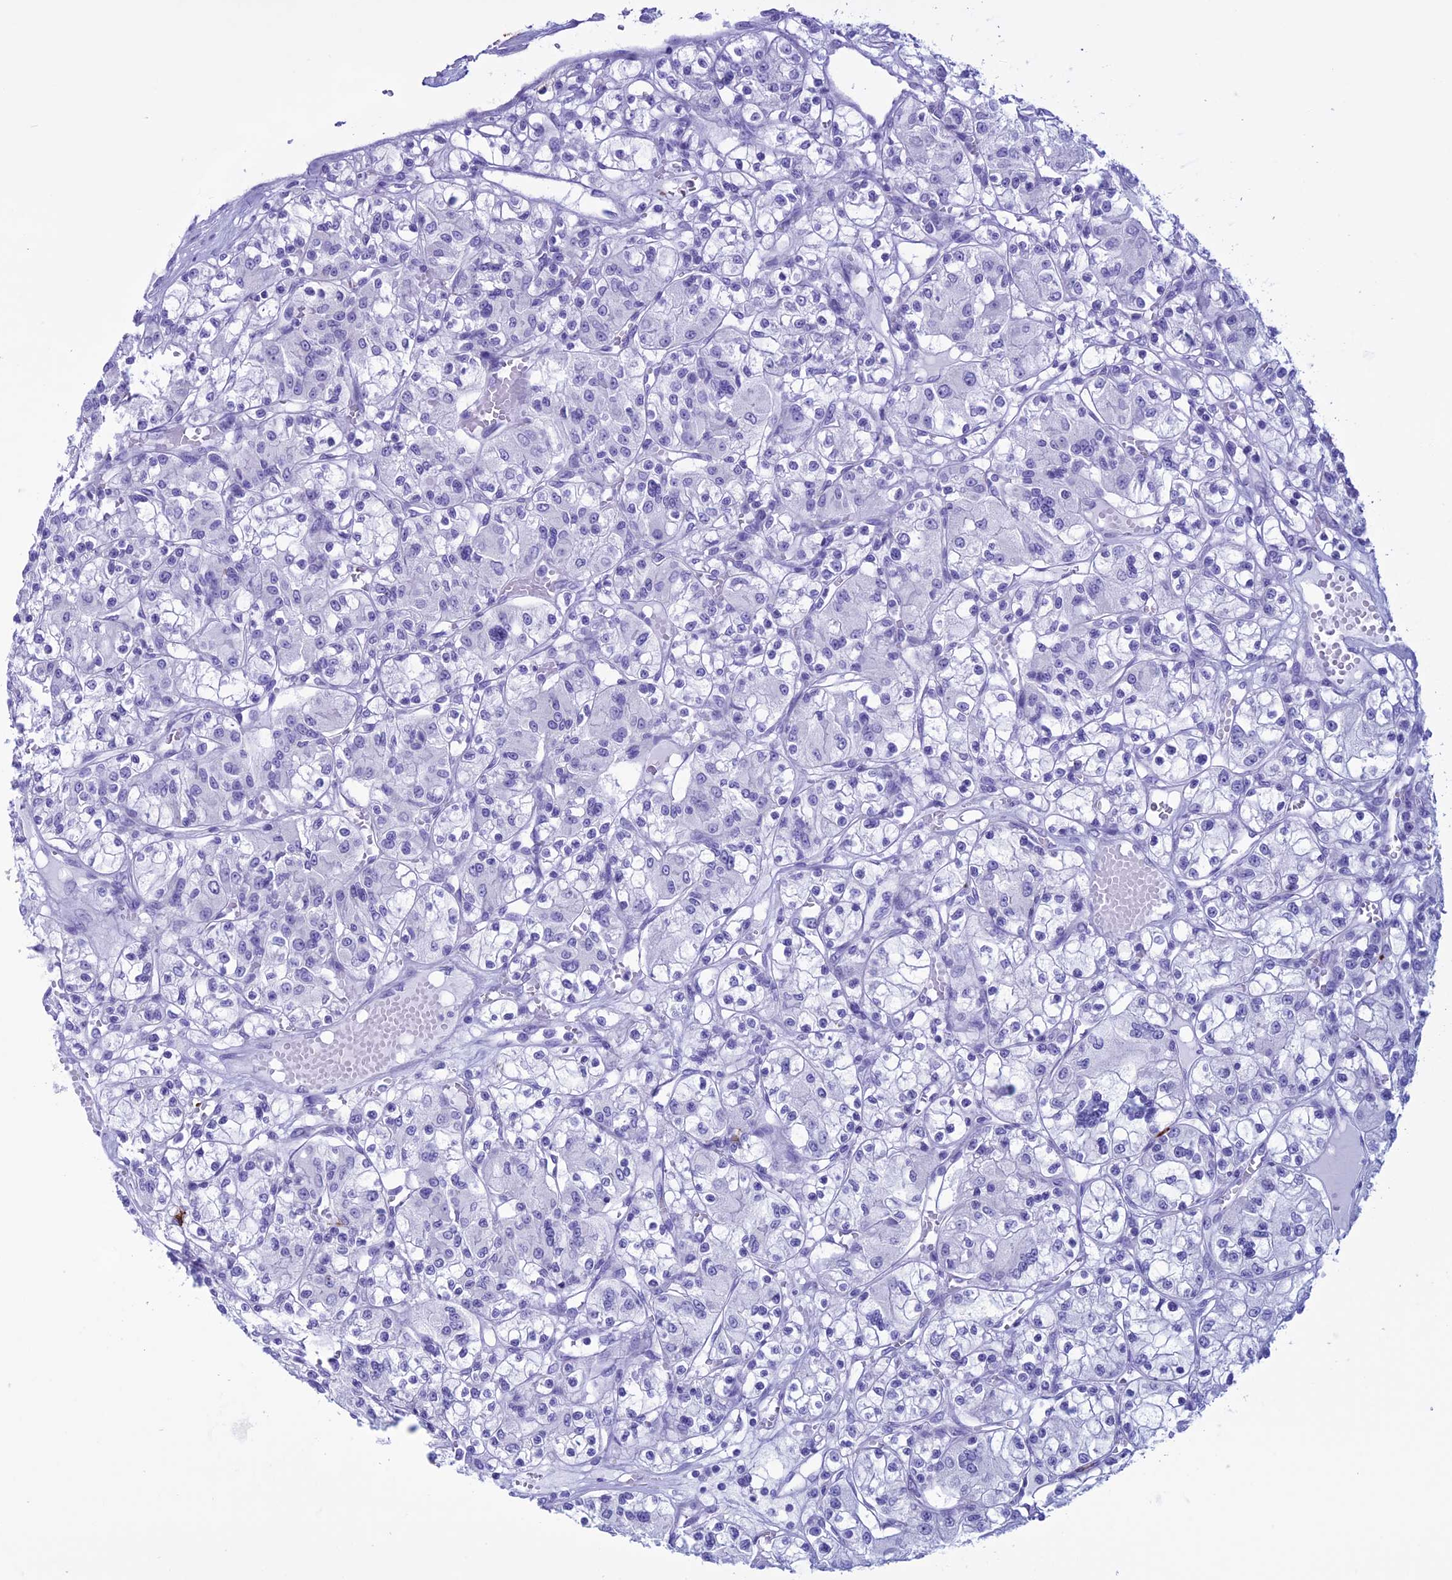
{"staining": {"intensity": "negative", "quantity": "none", "location": "none"}, "tissue": "renal cancer", "cell_type": "Tumor cells", "image_type": "cancer", "snomed": [{"axis": "morphology", "description": "Adenocarcinoma, NOS"}, {"axis": "topography", "description": "Kidney"}], "caption": "Tumor cells are negative for protein expression in human renal cancer (adenocarcinoma).", "gene": "MZB1", "patient": {"sex": "female", "age": 59}}